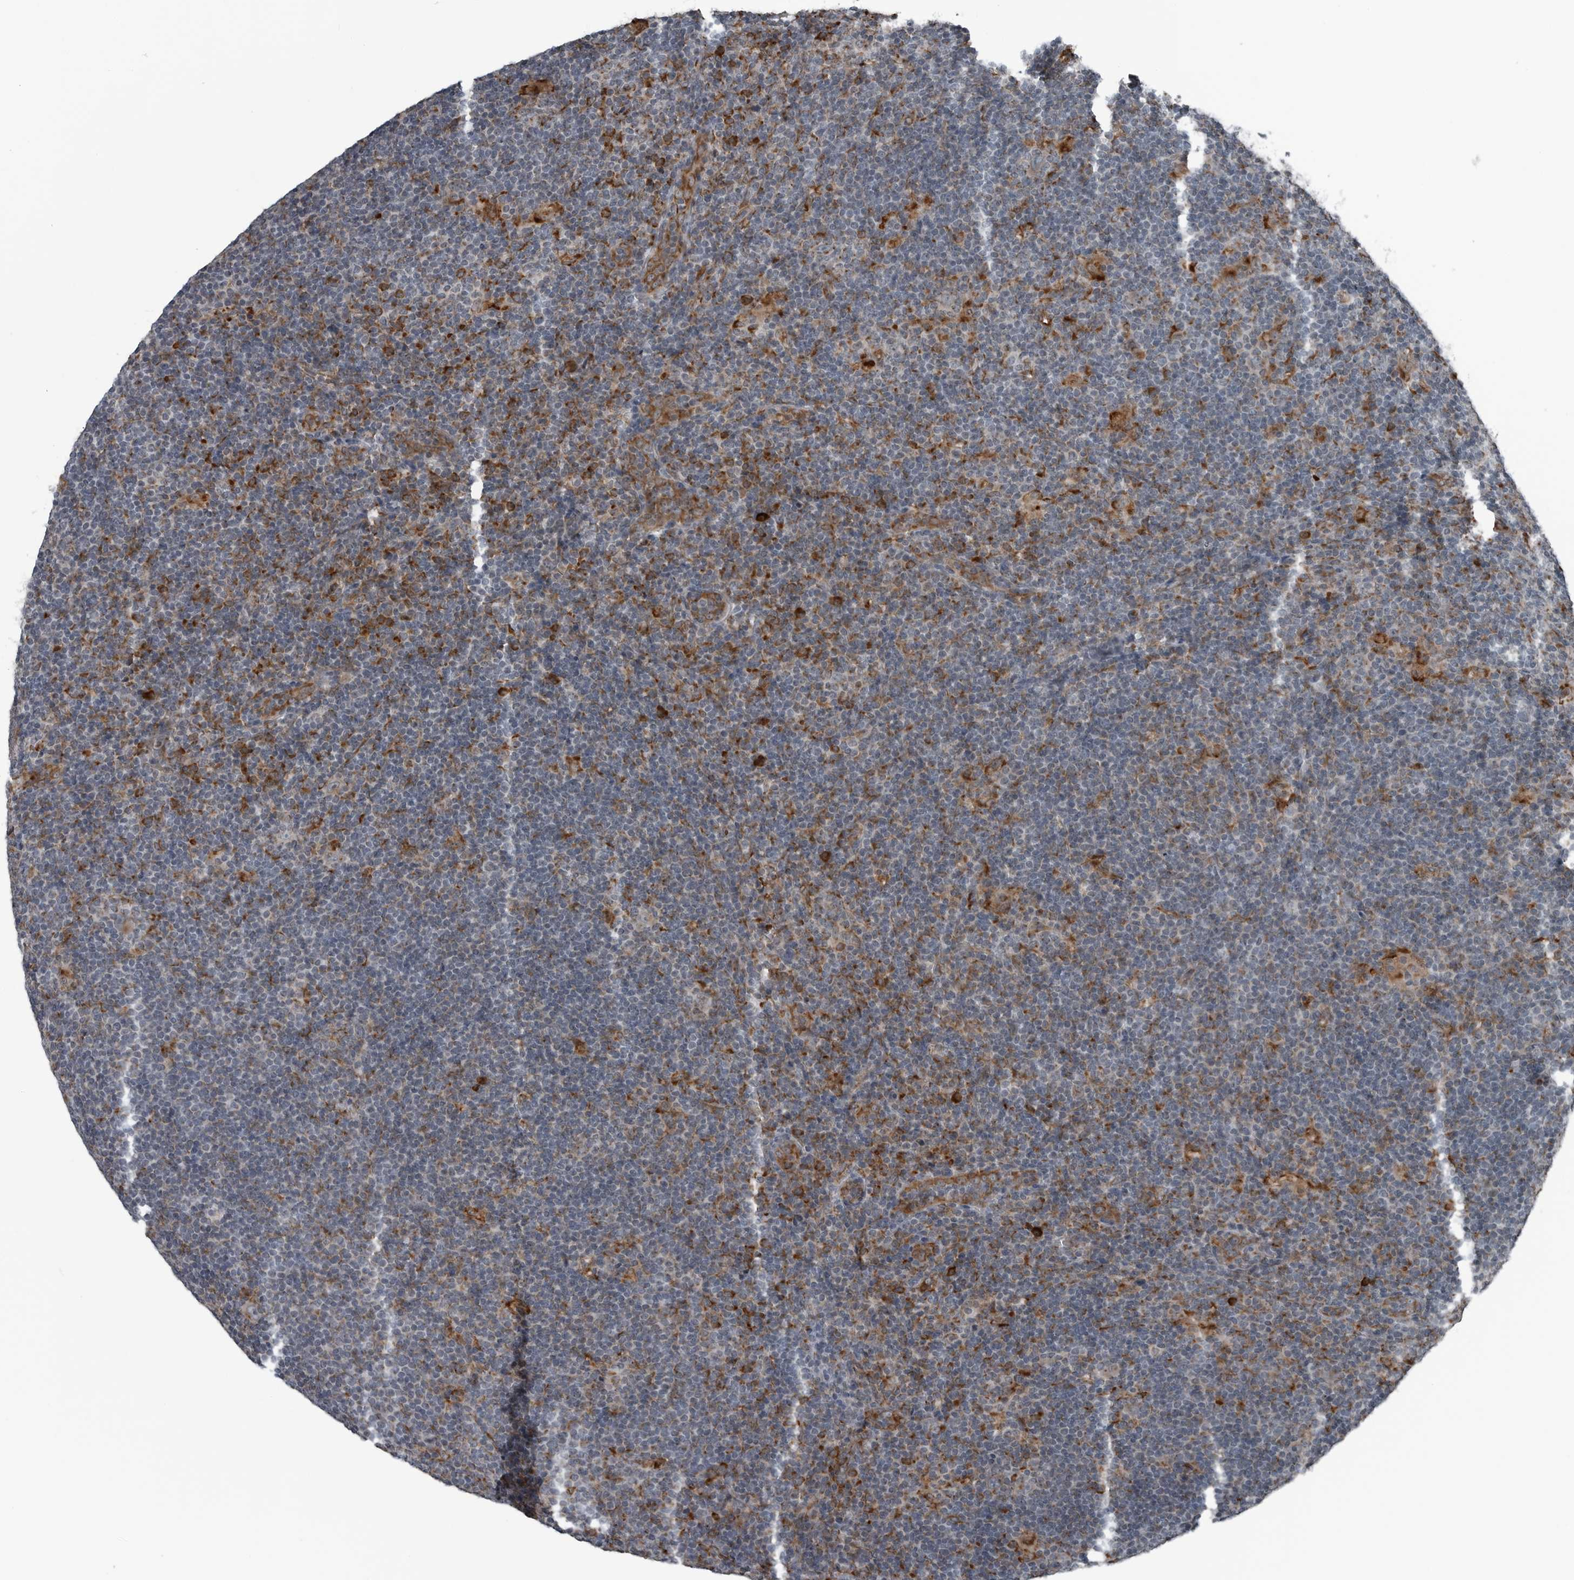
{"staining": {"intensity": "weak", "quantity": "<25%", "location": "cytoplasmic/membranous"}, "tissue": "lymphoma", "cell_type": "Tumor cells", "image_type": "cancer", "snomed": [{"axis": "morphology", "description": "Hodgkin's disease, NOS"}, {"axis": "topography", "description": "Lymph node"}], "caption": "An IHC micrograph of Hodgkin's disease is shown. There is no staining in tumor cells of Hodgkin's disease. The staining was performed using DAB (3,3'-diaminobenzidine) to visualize the protein expression in brown, while the nuclei were stained in blue with hematoxylin (Magnification: 20x).", "gene": "CEP85", "patient": {"sex": "female", "age": 57}}